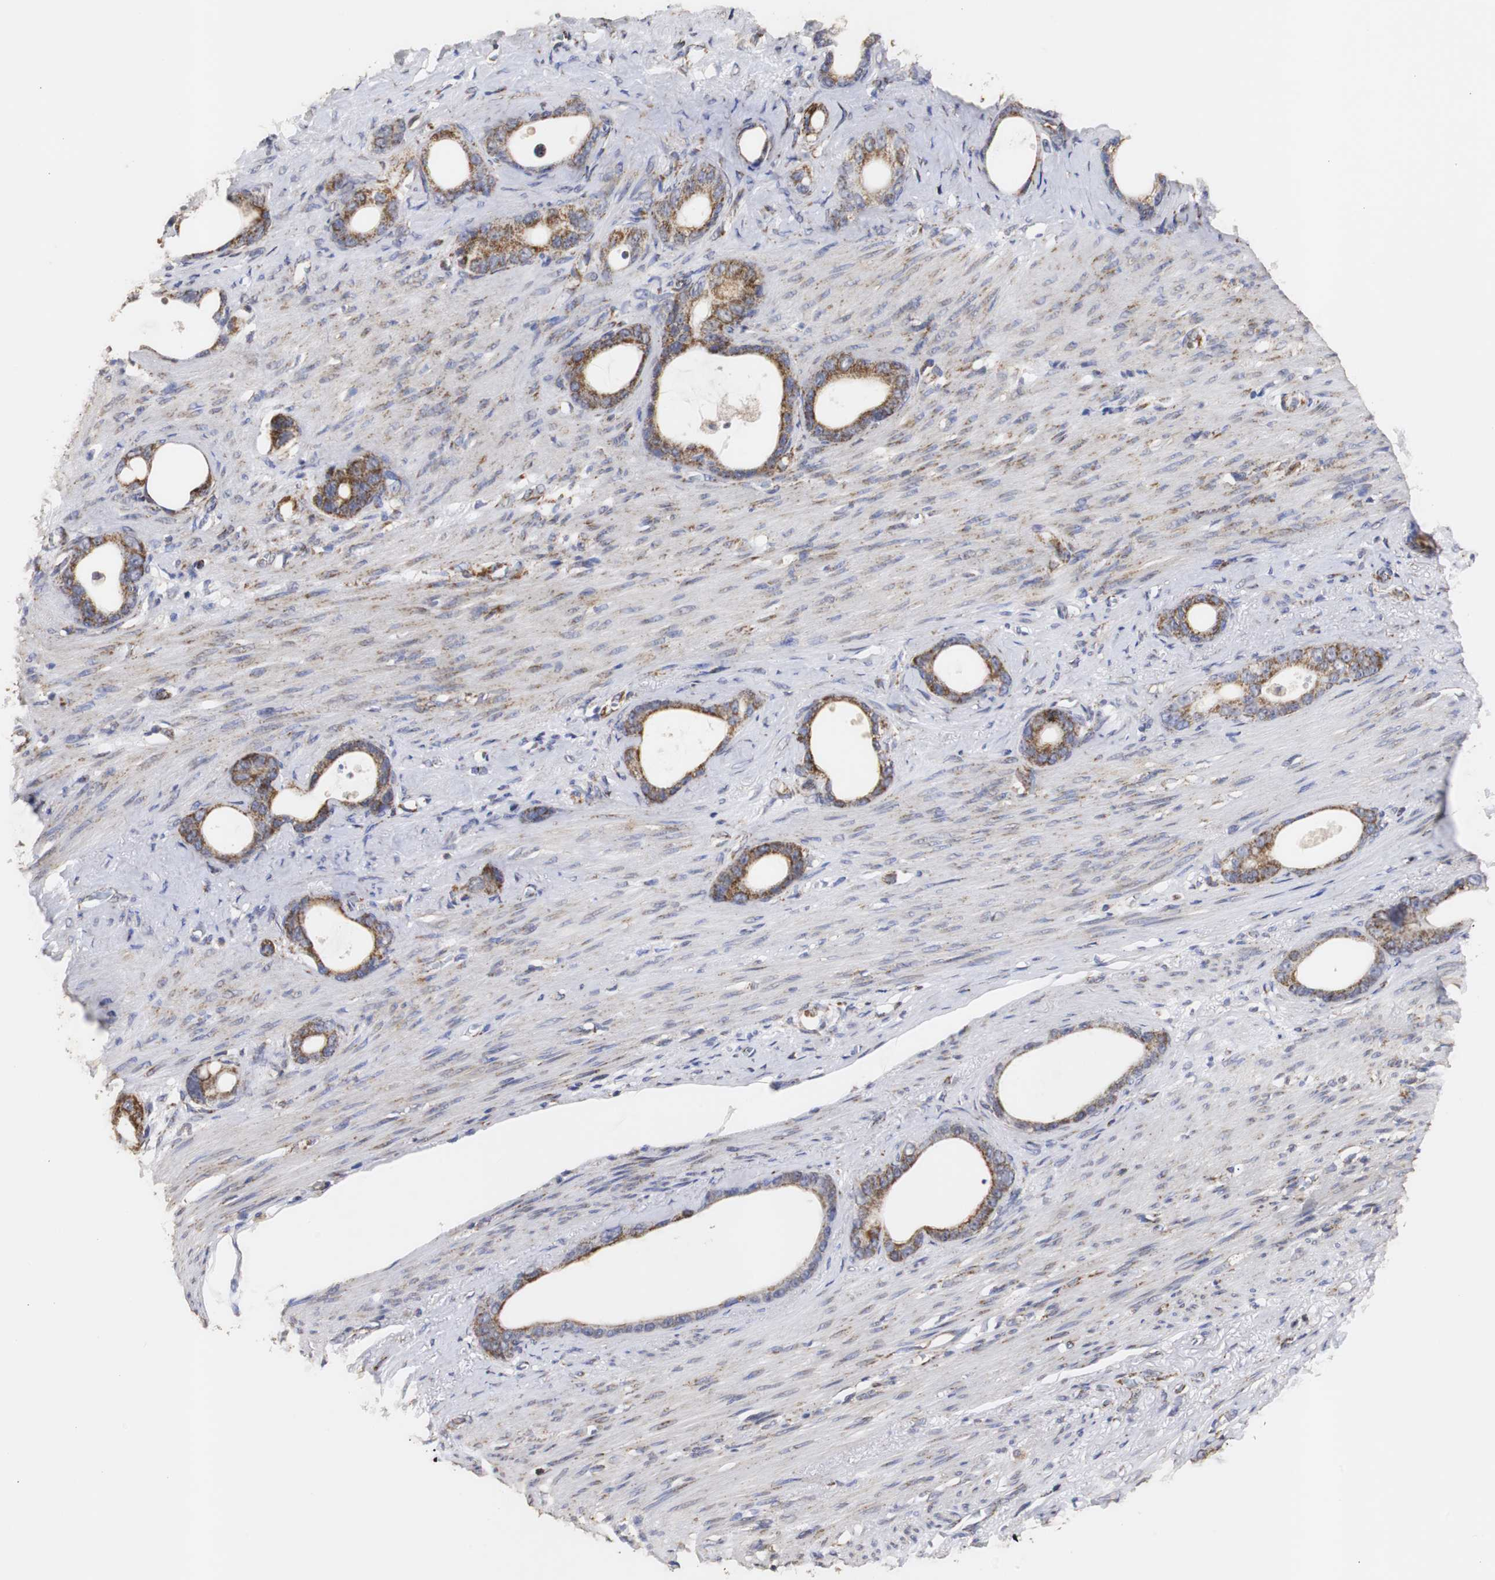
{"staining": {"intensity": "strong", "quantity": ">75%", "location": "cytoplasmic/membranous"}, "tissue": "stomach cancer", "cell_type": "Tumor cells", "image_type": "cancer", "snomed": [{"axis": "morphology", "description": "Adenocarcinoma, NOS"}, {"axis": "topography", "description": "Stomach"}], "caption": "An immunohistochemistry (IHC) image of neoplastic tissue is shown. Protein staining in brown shows strong cytoplasmic/membranous positivity in stomach cancer within tumor cells.", "gene": "HSD17B10", "patient": {"sex": "female", "age": 75}}